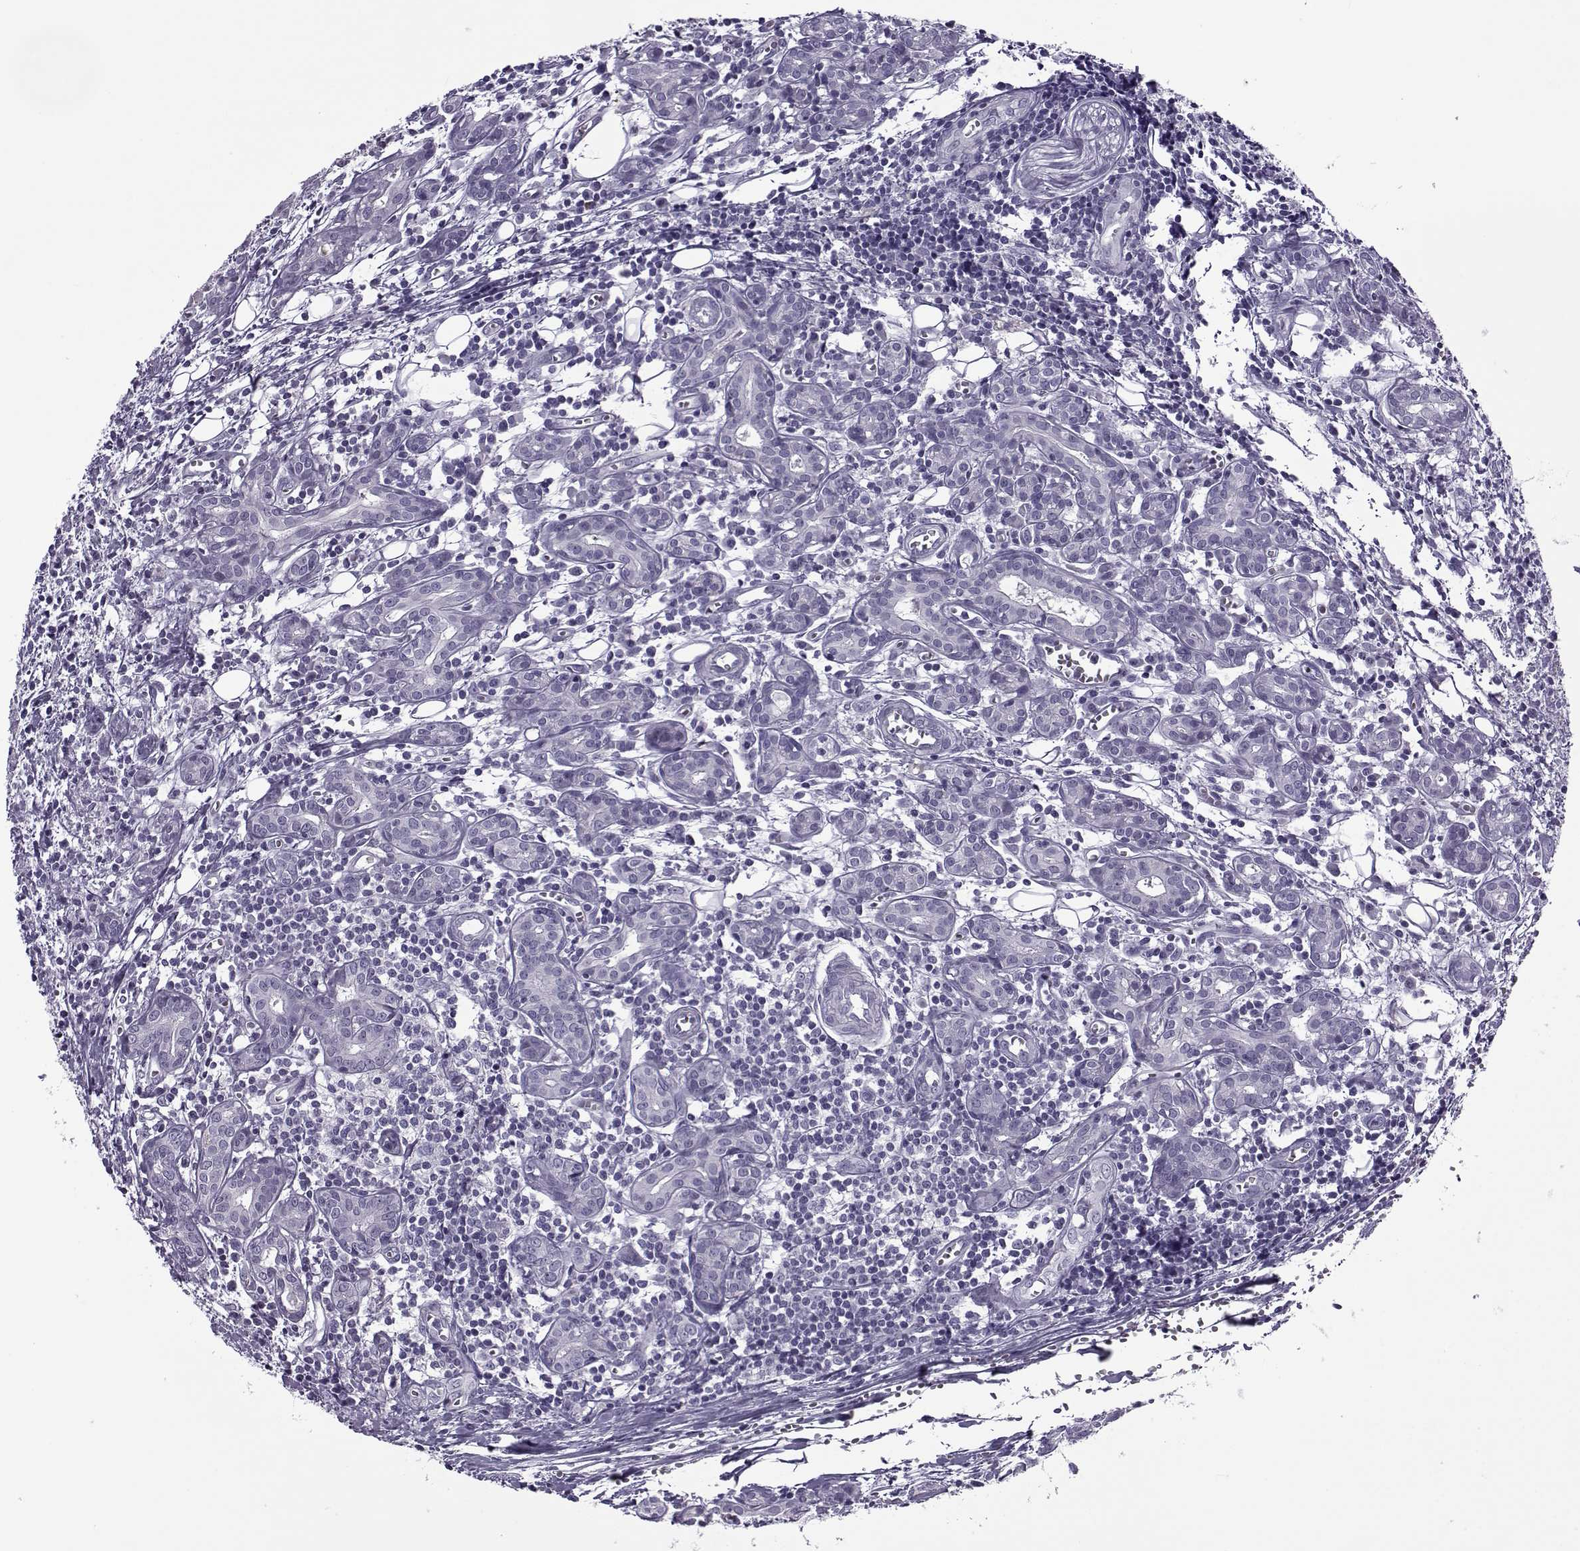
{"staining": {"intensity": "negative", "quantity": "none", "location": "none"}, "tissue": "head and neck cancer", "cell_type": "Tumor cells", "image_type": "cancer", "snomed": [{"axis": "morphology", "description": "Adenocarcinoma, NOS"}, {"axis": "topography", "description": "Head-Neck"}], "caption": "This is an immunohistochemistry micrograph of human head and neck adenocarcinoma. There is no expression in tumor cells.", "gene": "OIP5", "patient": {"sex": "male", "age": 76}}